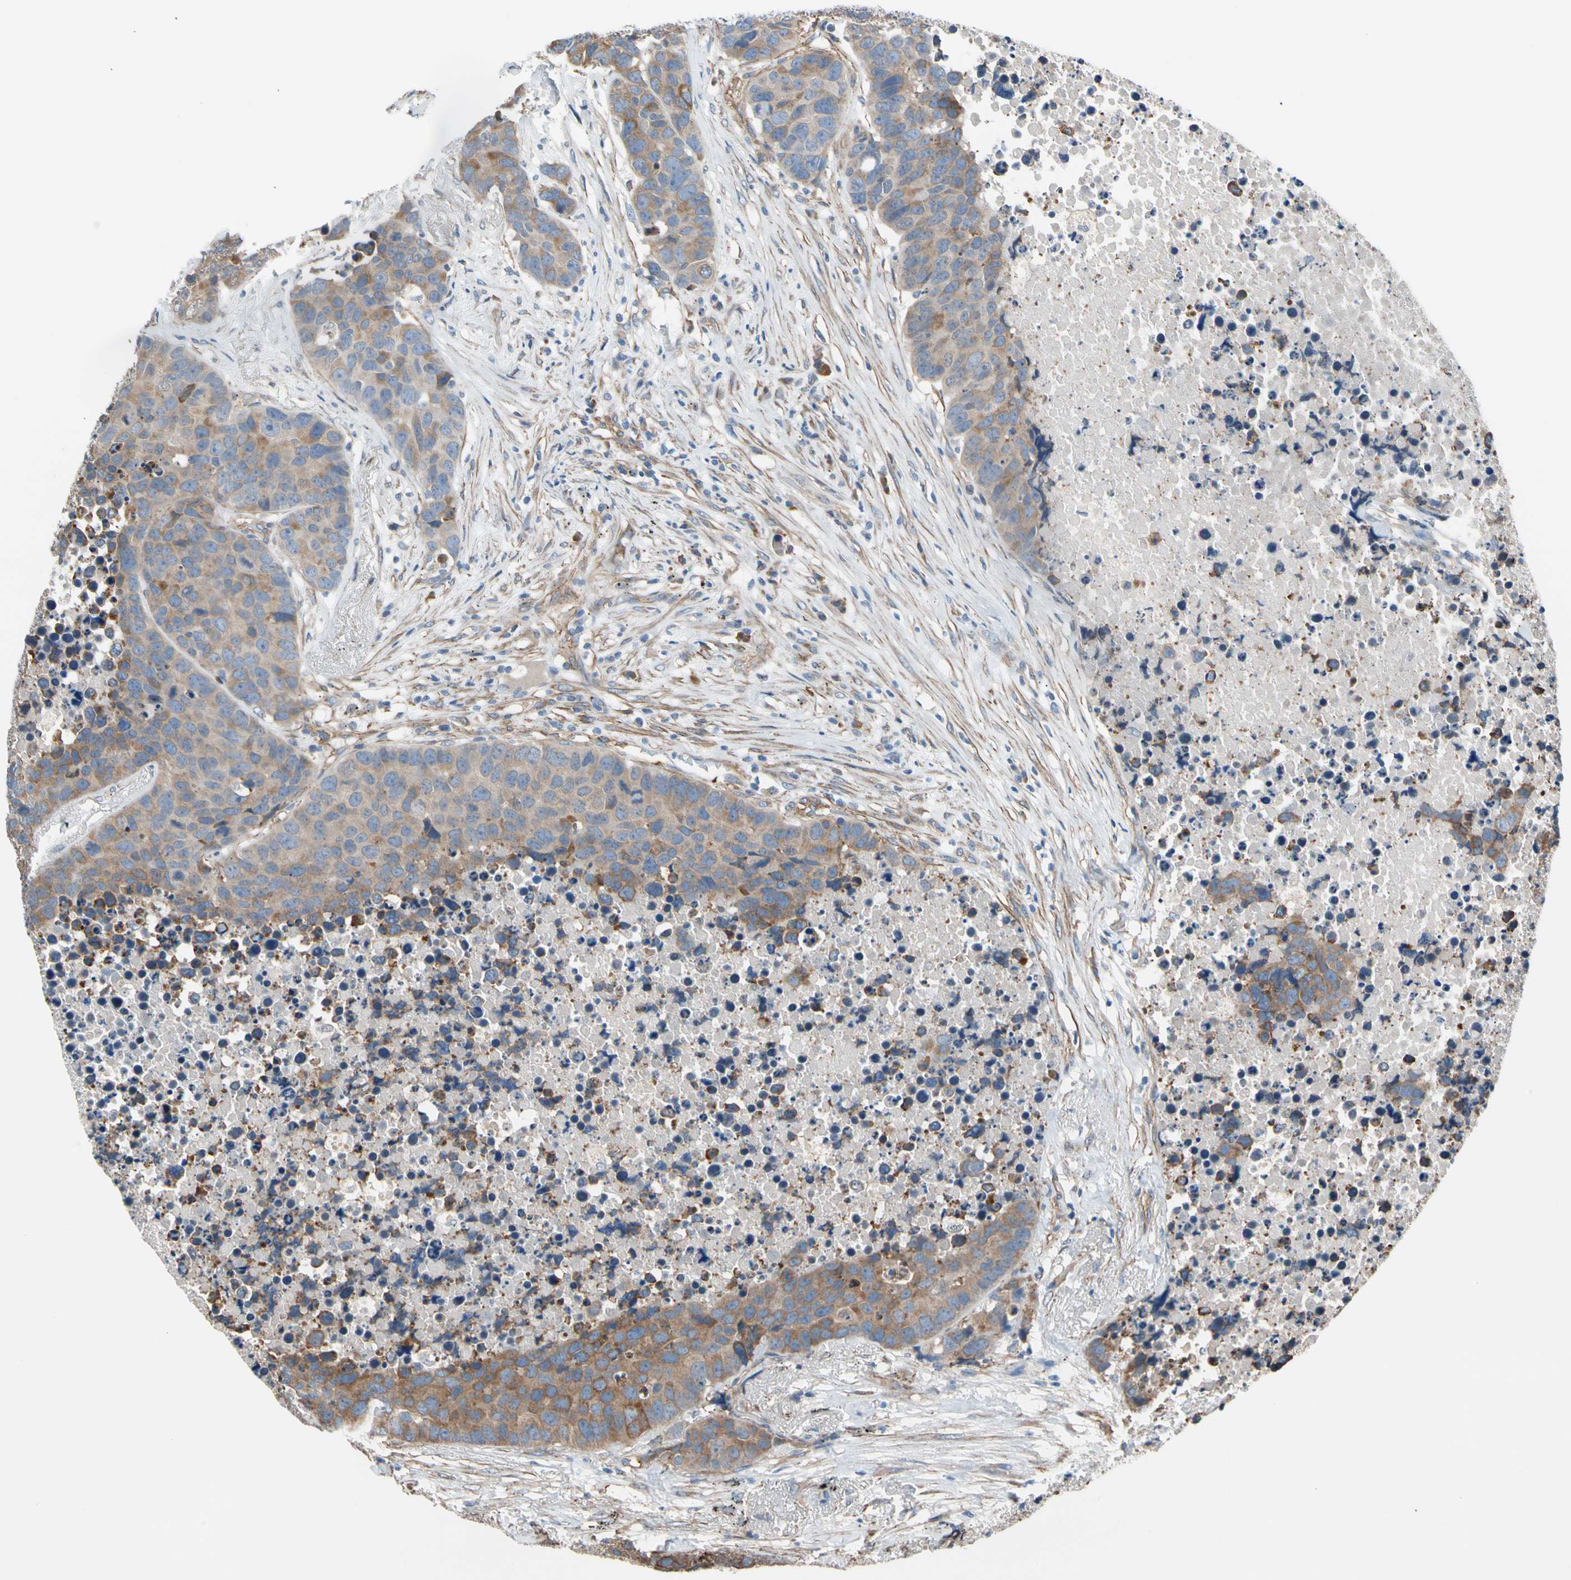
{"staining": {"intensity": "moderate", "quantity": ">75%", "location": "cytoplasmic/membranous"}, "tissue": "carcinoid", "cell_type": "Tumor cells", "image_type": "cancer", "snomed": [{"axis": "morphology", "description": "Carcinoid, malignant, NOS"}, {"axis": "topography", "description": "Lung"}], "caption": "Carcinoid (malignant) was stained to show a protein in brown. There is medium levels of moderate cytoplasmic/membranous expression in about >75% of tumor cells. The staining was performed using DAB to visualize the protein expression in brown, while the nuclei were stained in blue with hematoxylin (Magnification: 20x).", "gene": "LIMK2", "patient": {"sex": "male", "age": 60}}